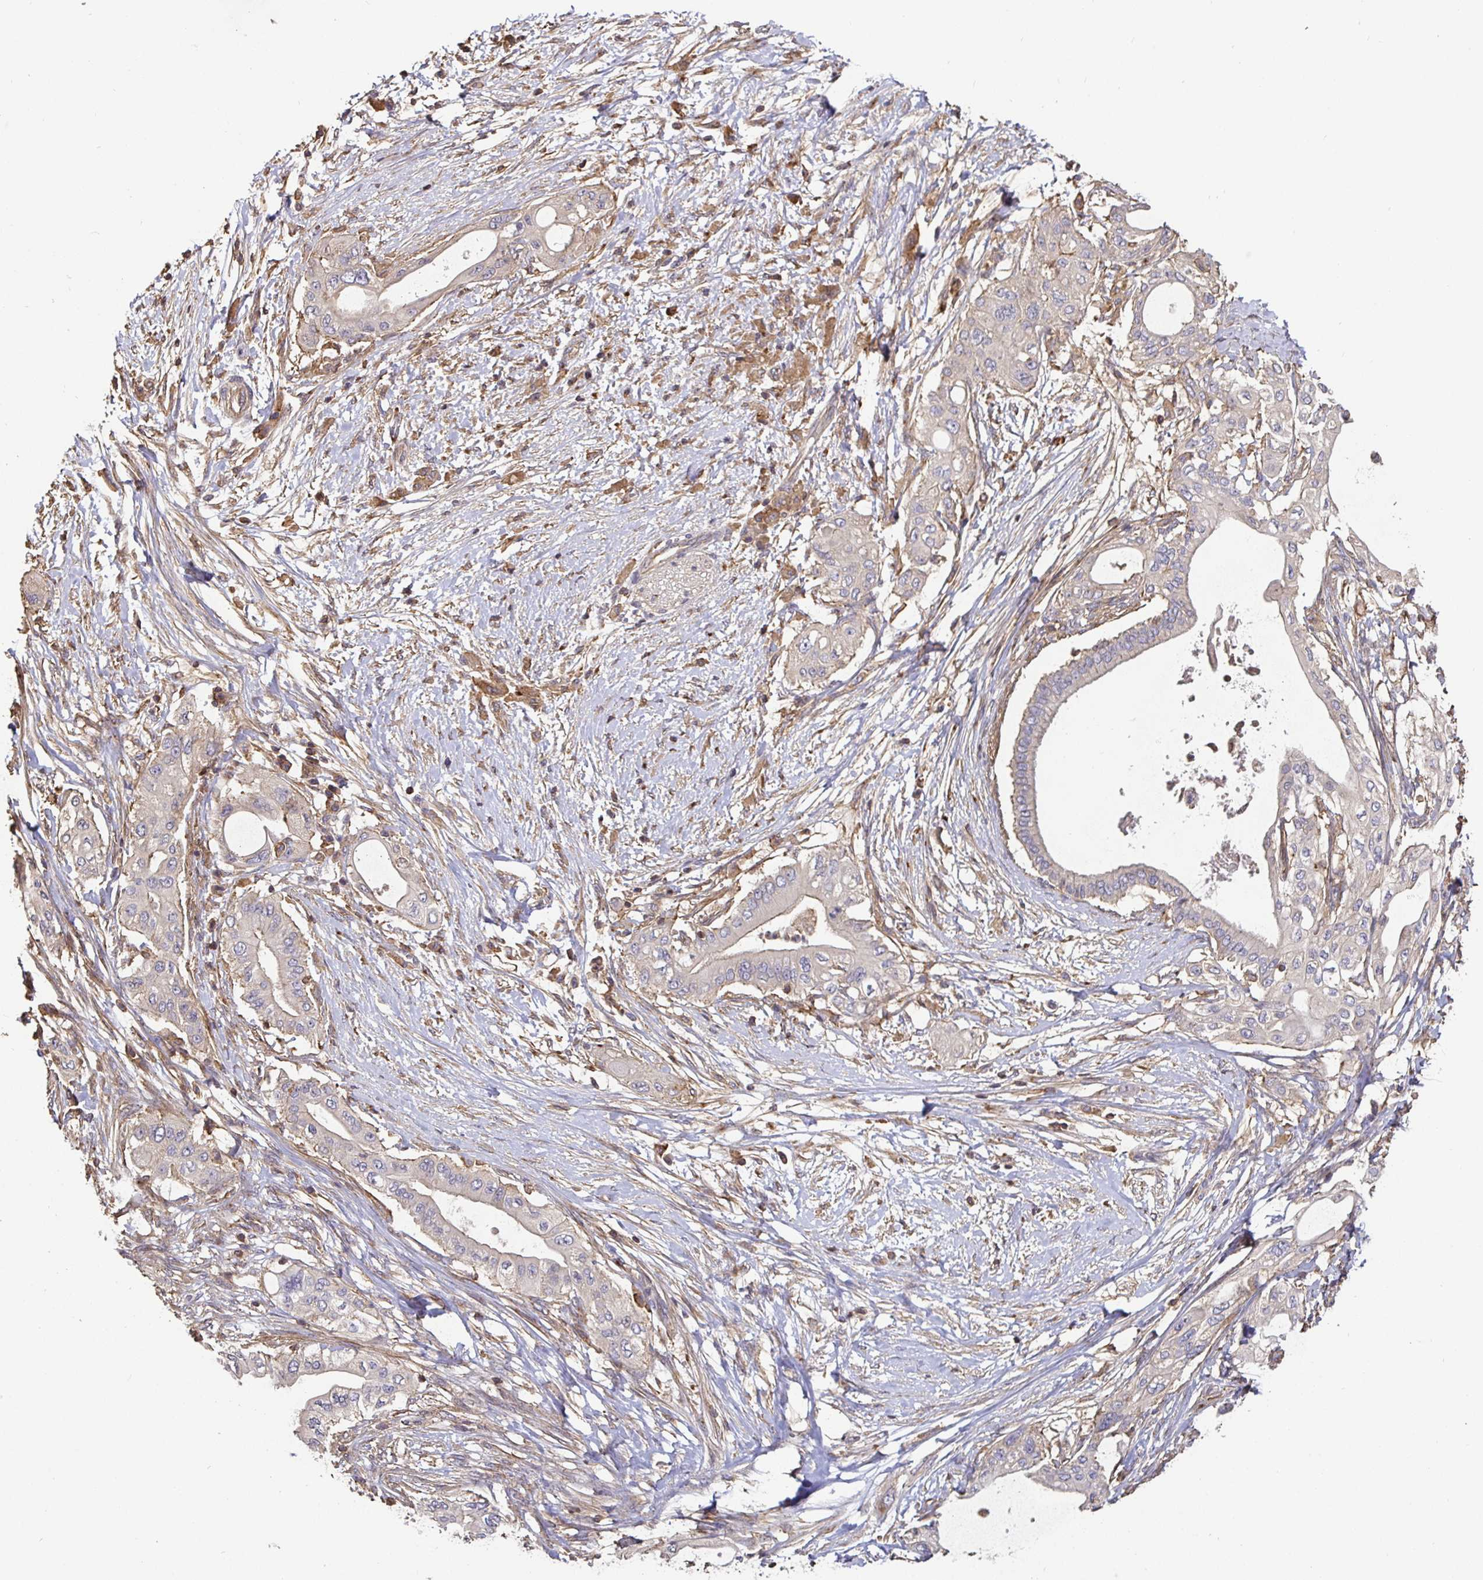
{"staining": {"intensity": "weak", "quantity": "25%-75%", "location": "cytoplasmic/membranous"}, "tissue": "pancreatic cancer", "cell_type": "Tumor cells", "image_type": "cancer", "snomed": [{"axis": "morphology", "description": "Adenocarcinoma, NOS"}, {"axis": "topography", "description": "Pancreas"}], "caption": "Adenocarcinoma (pancreatic) stained with a brown dye reveals weak cytoplasmic/membranous positive staining in approximately 25%-75% of tumor cells.", "gene": "C1QTNF7", "patient": {"sex": "male", "age": 68}}